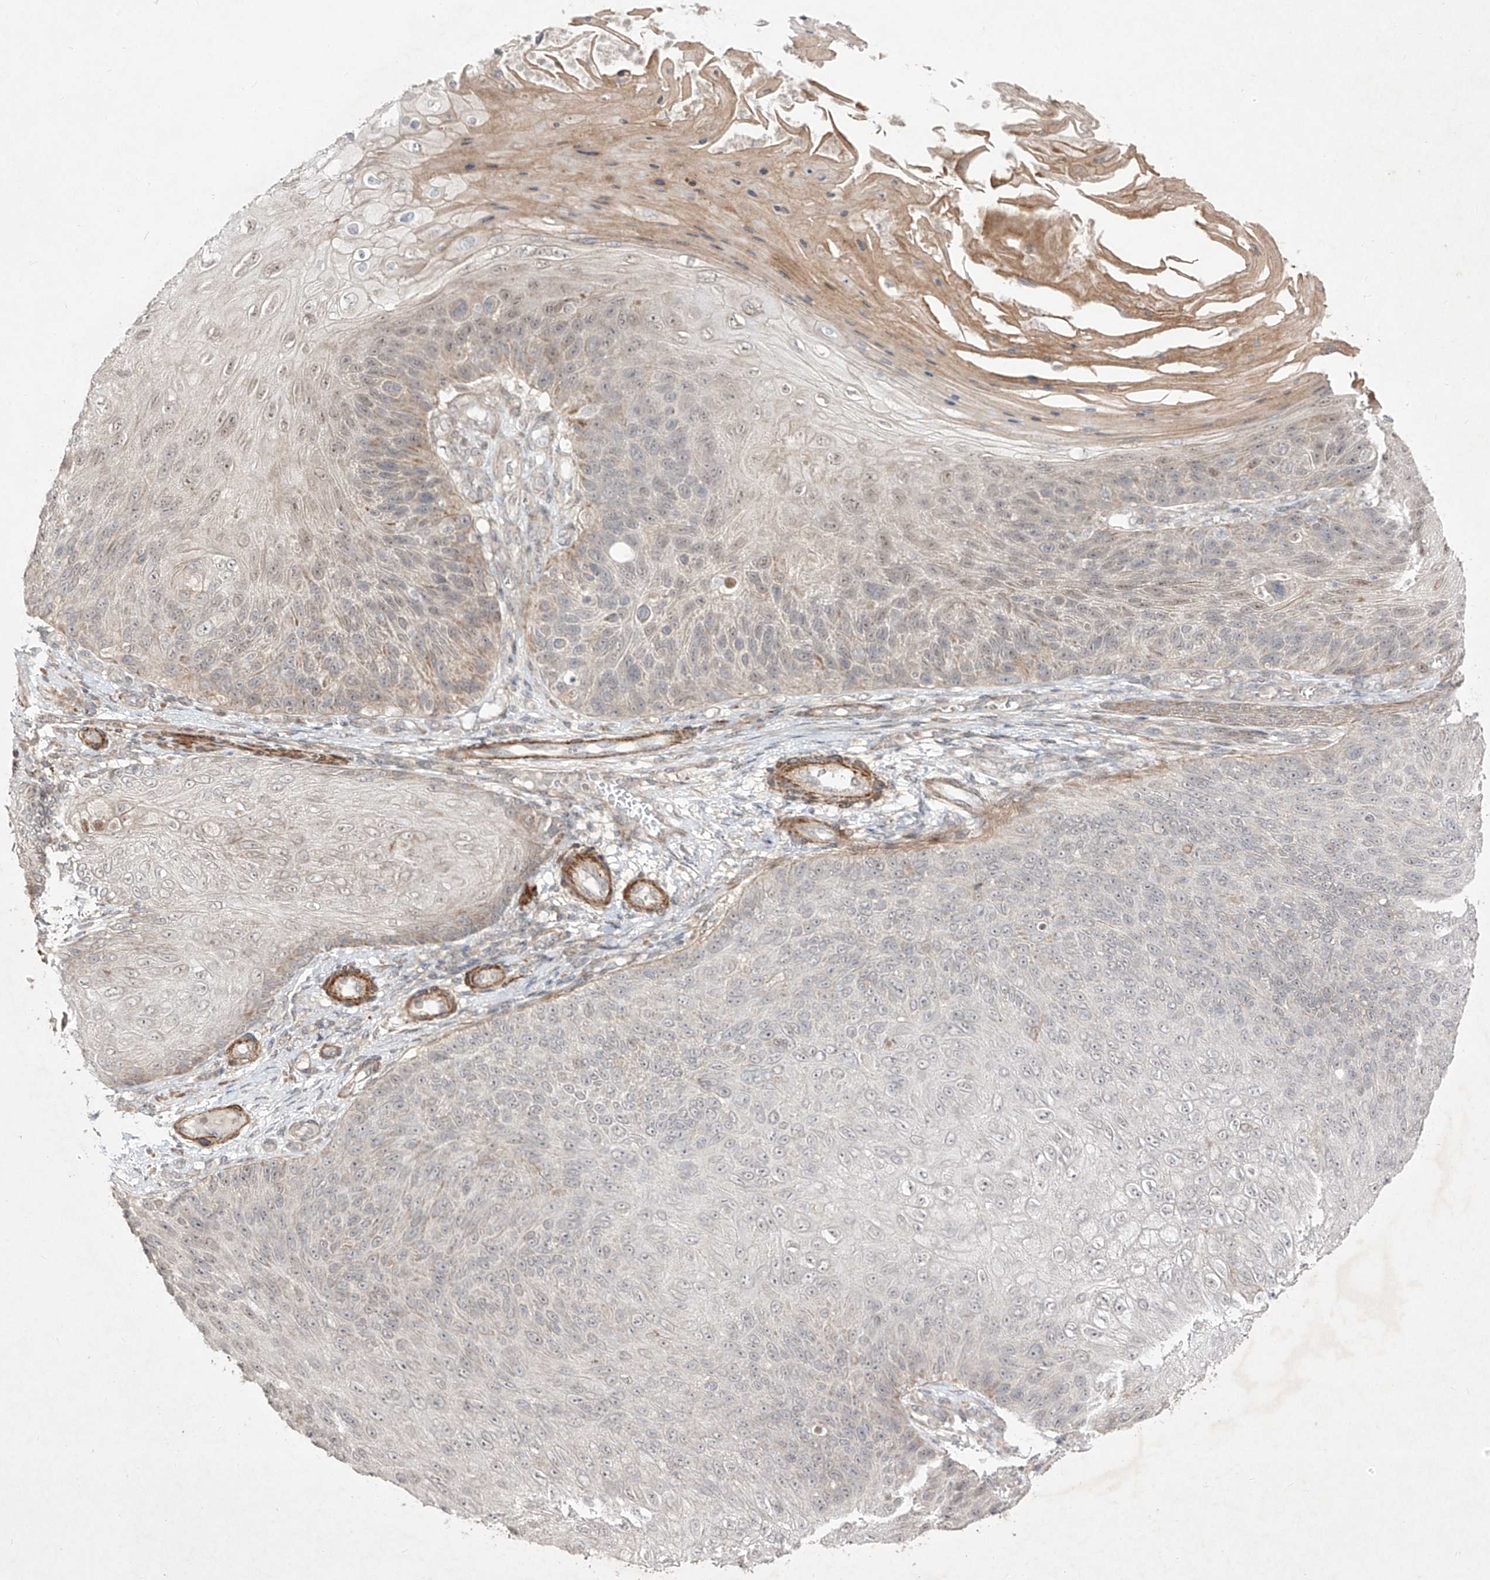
{"staining": {"intensity": "negative", "quantity": "none", "location": "none"}, "tissue": "skin cancer", "cell_type": "Tumor cells", "image_type": "cancer", "snomed": [{"axis": "morphology", "description": "Squamous cell carcinoma, NOS"}, {"axis": "topography", "description": "Skin"}], "caption": "Protein analysis of skin squamous cell carcinoma displays no significant positivity in tumor cells.", "gene": "KDM1B", "patient": {"sex": "female", "age": 88}}